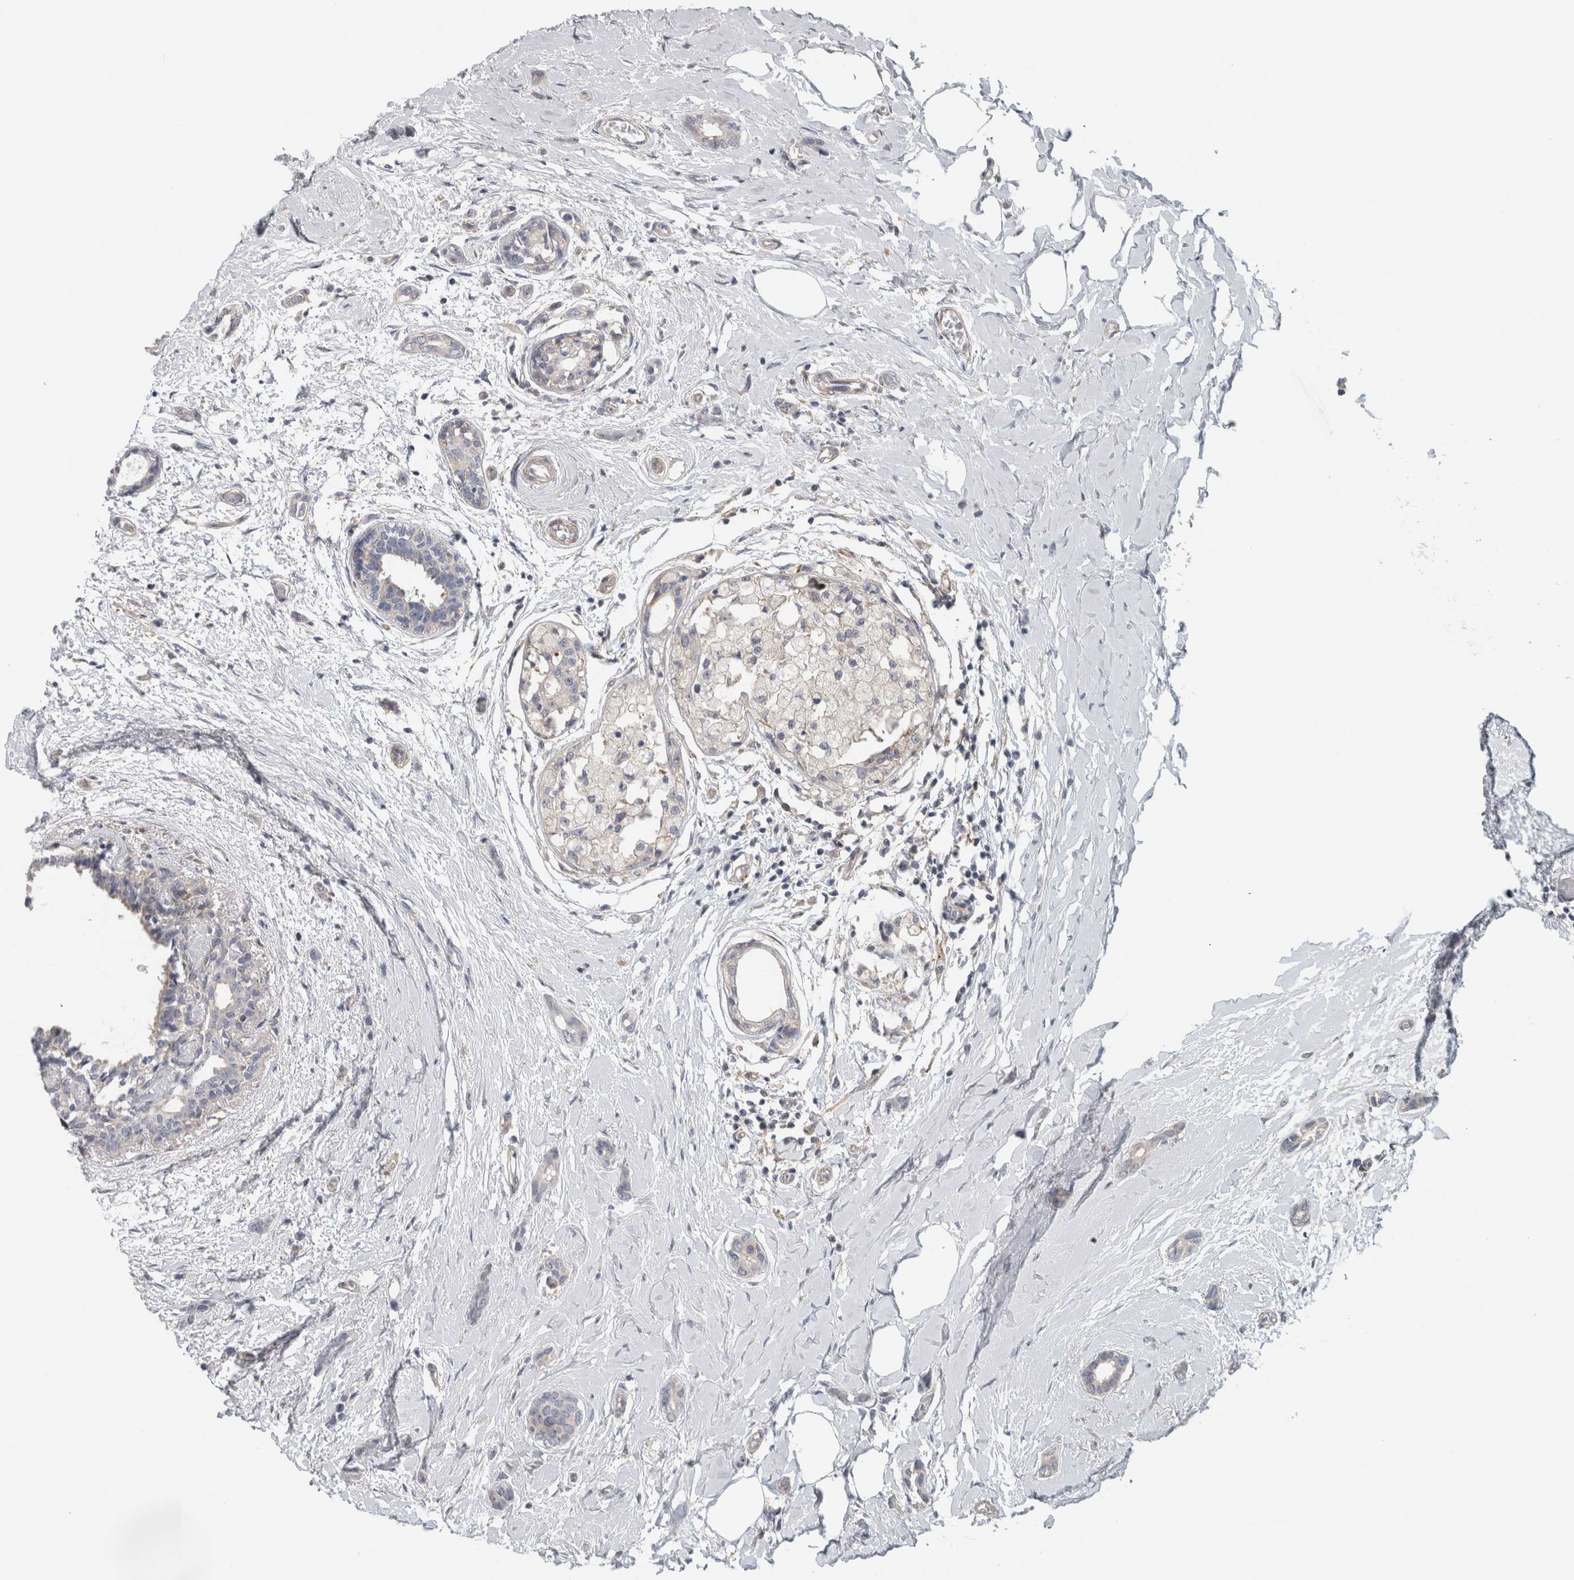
{"staining": {"intensity": "negative", "quantity": "none", "location": "none"}, "tissue": "breast cancer", "cell_type": "Tumor cells", "image_type": "cancer", "snomed": [{"axis": "morphology", "description": "Duct carcinoma"}, {"axis": "topography", "description": "Breast"}], "caption": "An immunohistochemistry (IHC) micrograph of breast cancer (invasive ductal carcinoma) is shown. There is no staining in tumor cells of breast cancer (invasive ductal carcinoma).", "gene": "ZNF804B", "patient": {"sex": "female", "age": 55}}